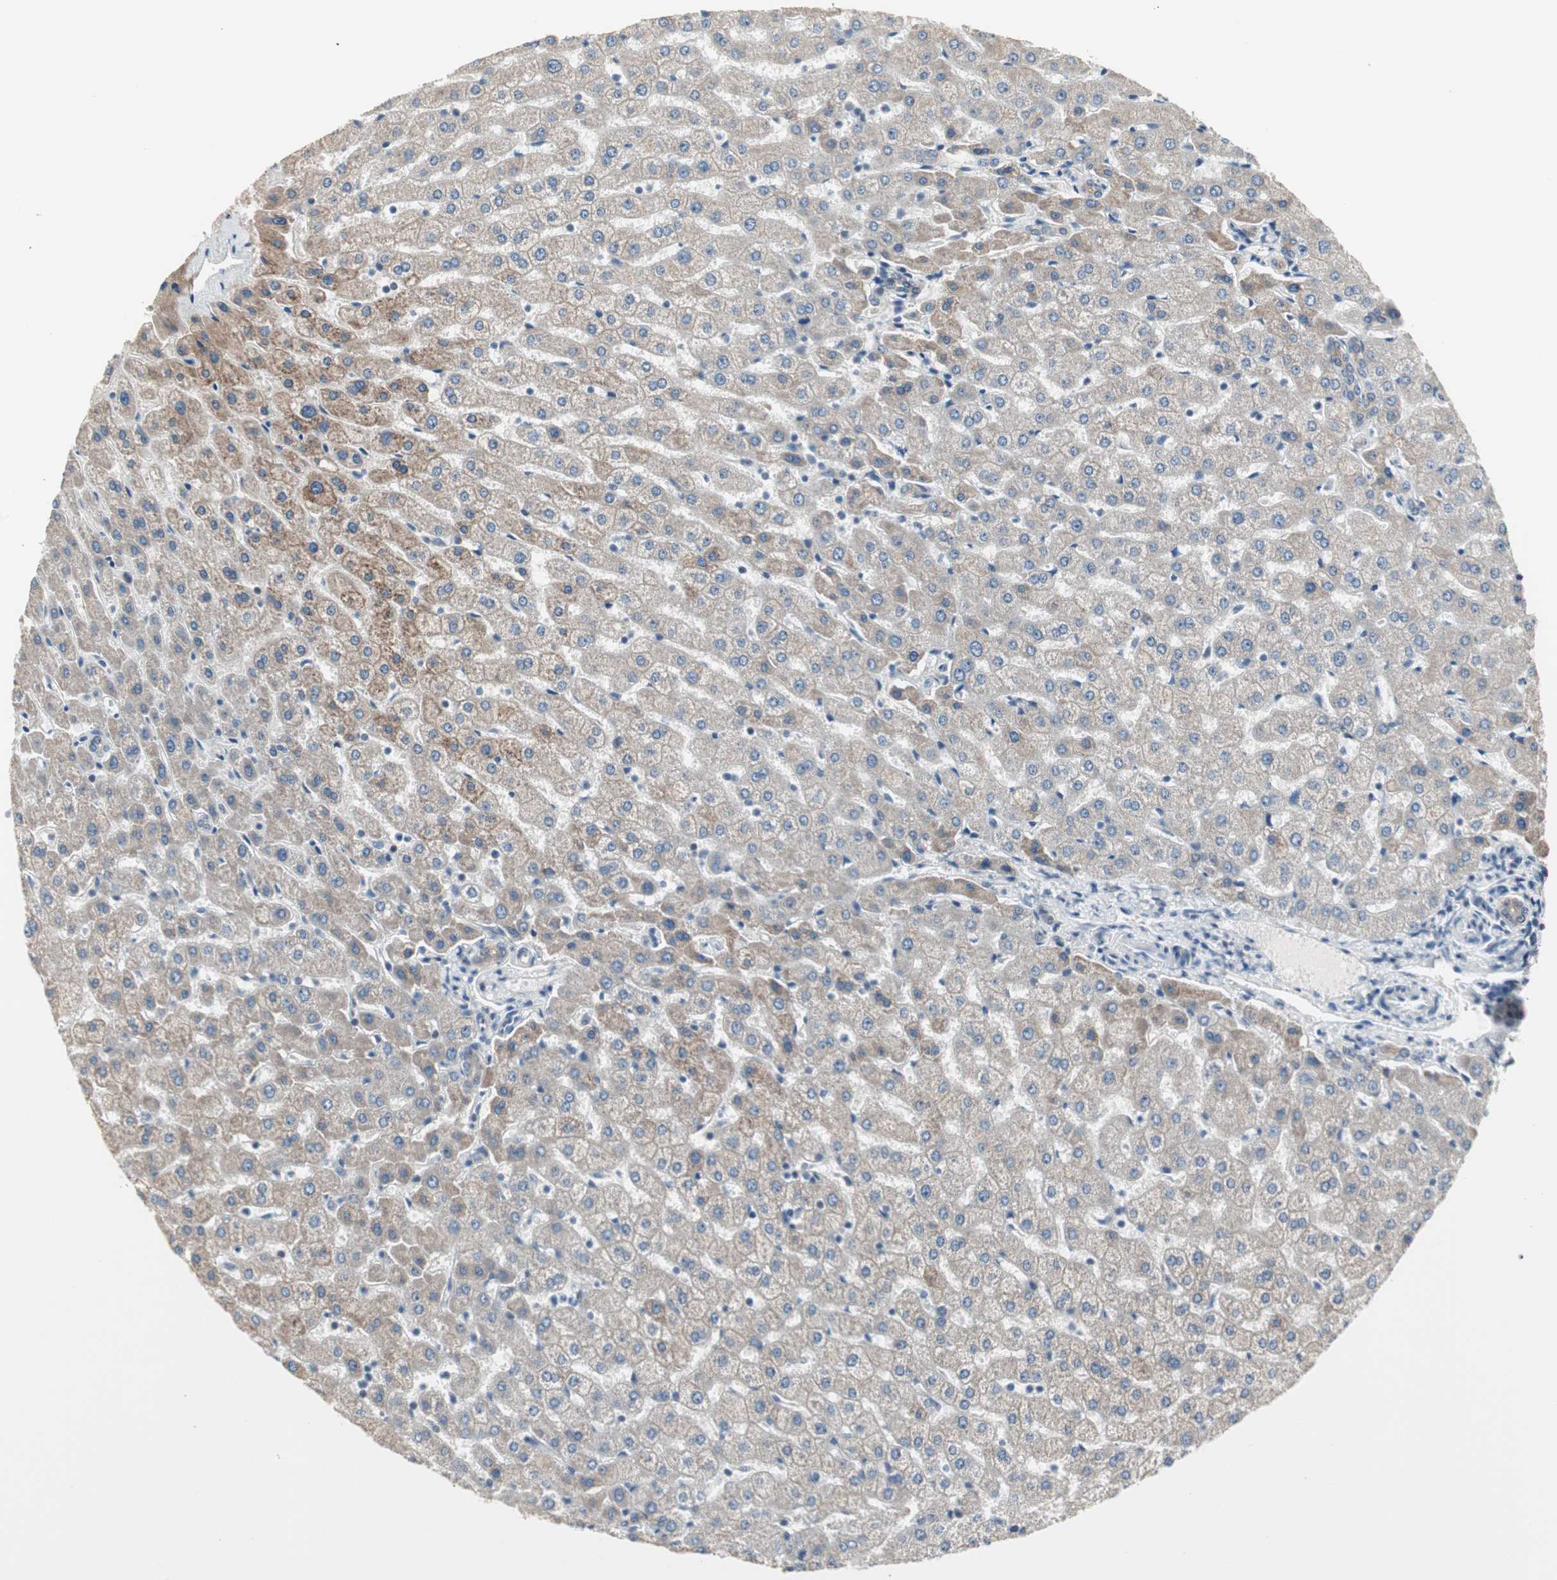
{"staining": {"intensity": "moderate", "quantity": ">75%", "location": "cytoplasmic/membranous"}, "tissue": "liver", "cell_type": "Cholangiocytes", "image_type": "normal", "snomed": [{"axis": "morphology", "description": "Normal tissue, NOS"}, {"axis": "morphology", "description": "Fibrosis, NOS"}, {"axis": "topography", "description": "Liver"}], "caption": "Immunohistochemical staining of normal liver shows >75% levels of moderate cytoplasmic/membranous protein staining in approximately >75% of cholangiocytes.", "gene": "PDZK1", "patient": {"sex": "female", "age": 29}}